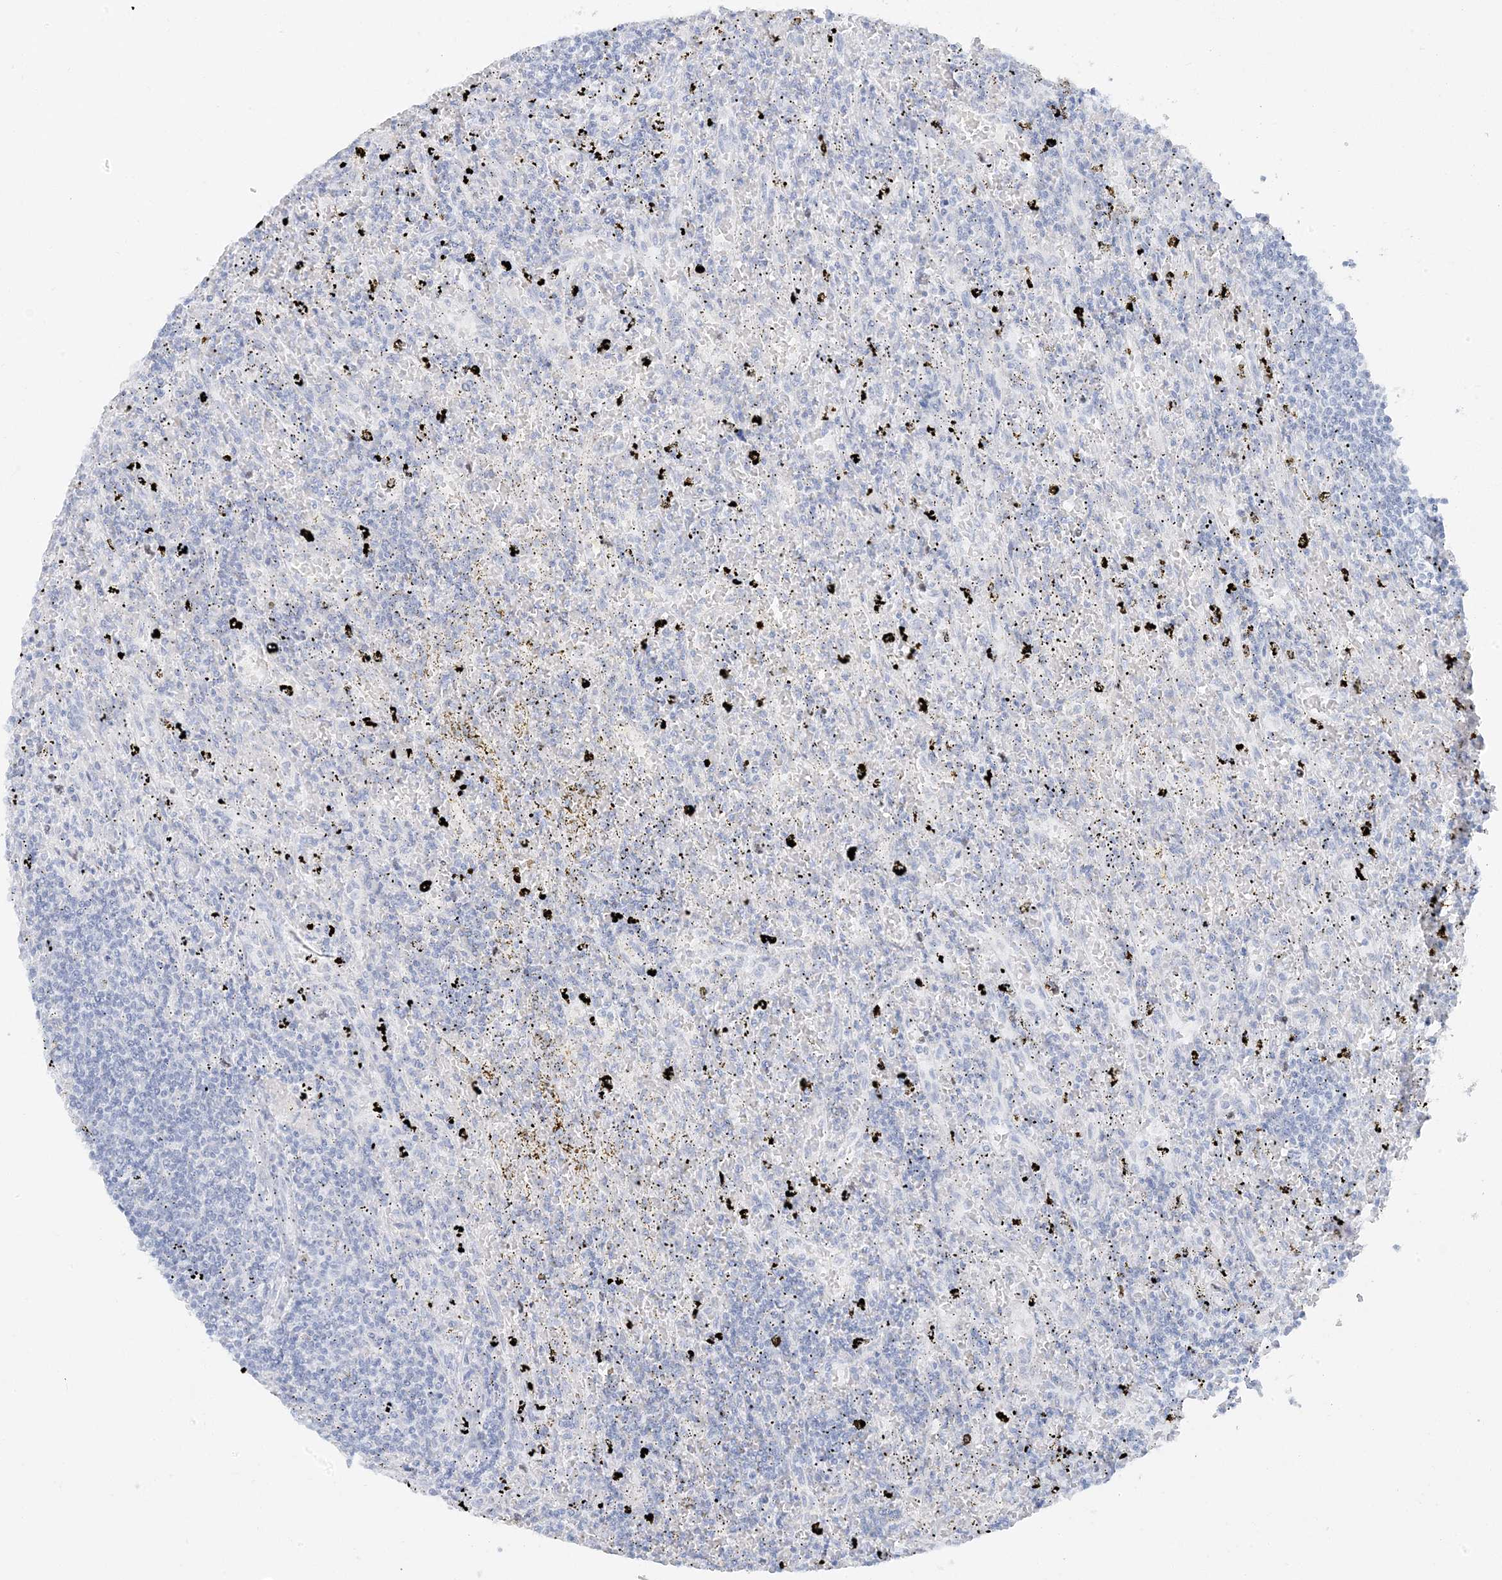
{"staining": {"intensity": "negative", "quantity": "none", "location": "none"}, "tissue": "lymphoma", "cell_type": "Tumor cells", "image_type": "cancer", "snomed": [{"axis": "morphology", "description": "Malignant lymphoma, non-Hodgkin's type, Low grade"}, {"axis": "topography", "description": "Spleen"}], "caption": "Immunohistochemistry of human low-grade malignant lymphoma, non-Hodgkin's type displays no staining in tumor cells. (DAB (3,3'-diaminobenzidine) immunohistochemistry visualized using brightfield microscopy, high magnification).", "gene": "ZFP64", "patient": {"sex": "male", "age": 76}}